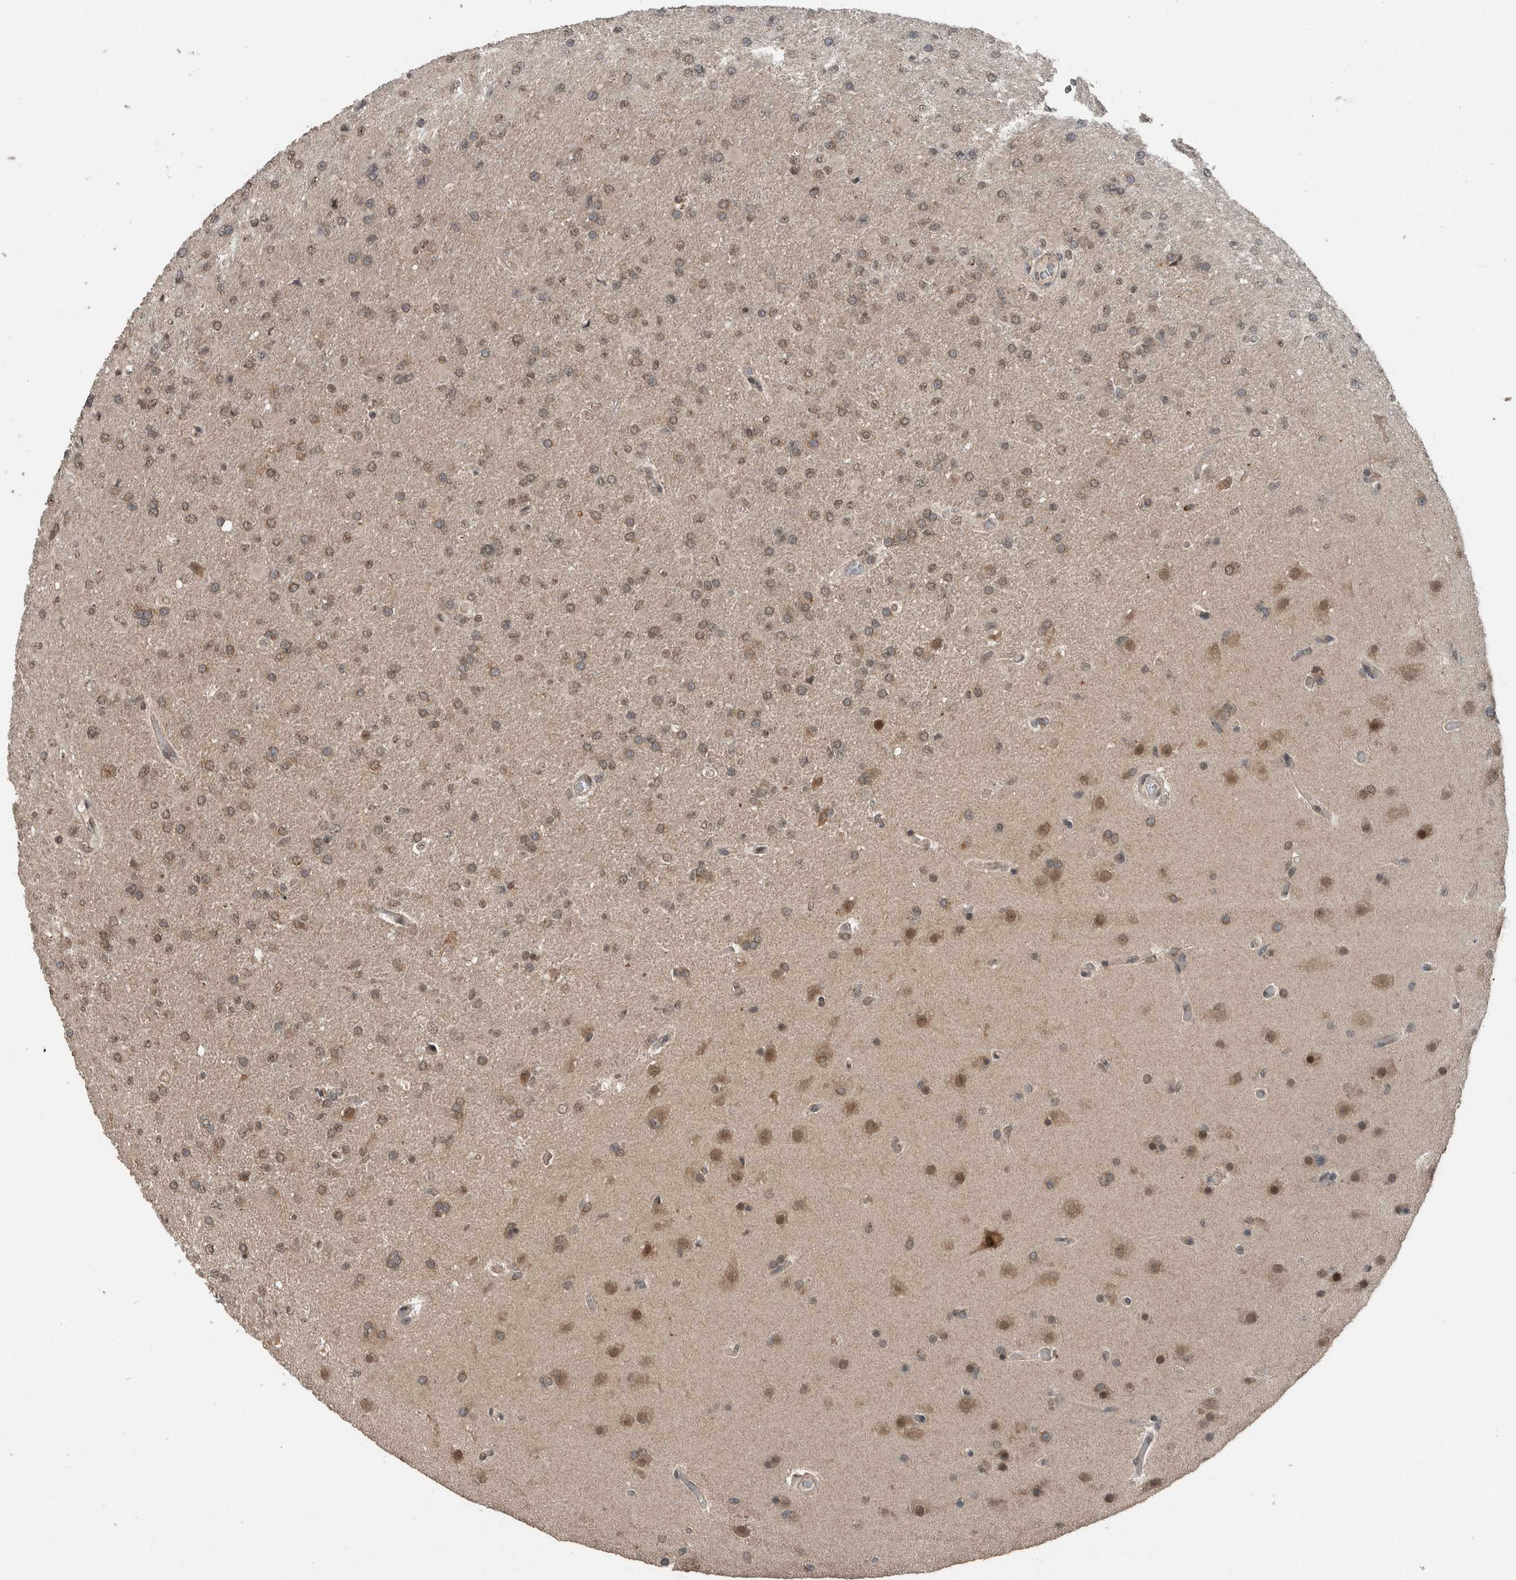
{"staining": {"intensity": "weak", "quantity": ">75%", "location": "cytoplasmic/membranous,nuclear"}, "tissue": "glioma", "cell_type": "Tumor cells", "image_type": "cancer", "snomed": [{"axis": "morphology", "description": "Glioma, malignant, High grade"}, {"axis": "topography", "description": "Cerebral cortex"}], "caption": "High-grade glioma (malignant) was stained to show a protein in brown. There is low levels of weak cytoplasmic/membranous and nuclear staining in approximately >75% of tumor cells.", "gene": "MYO1E", "patient": {"sex": "female", "age": 36}}